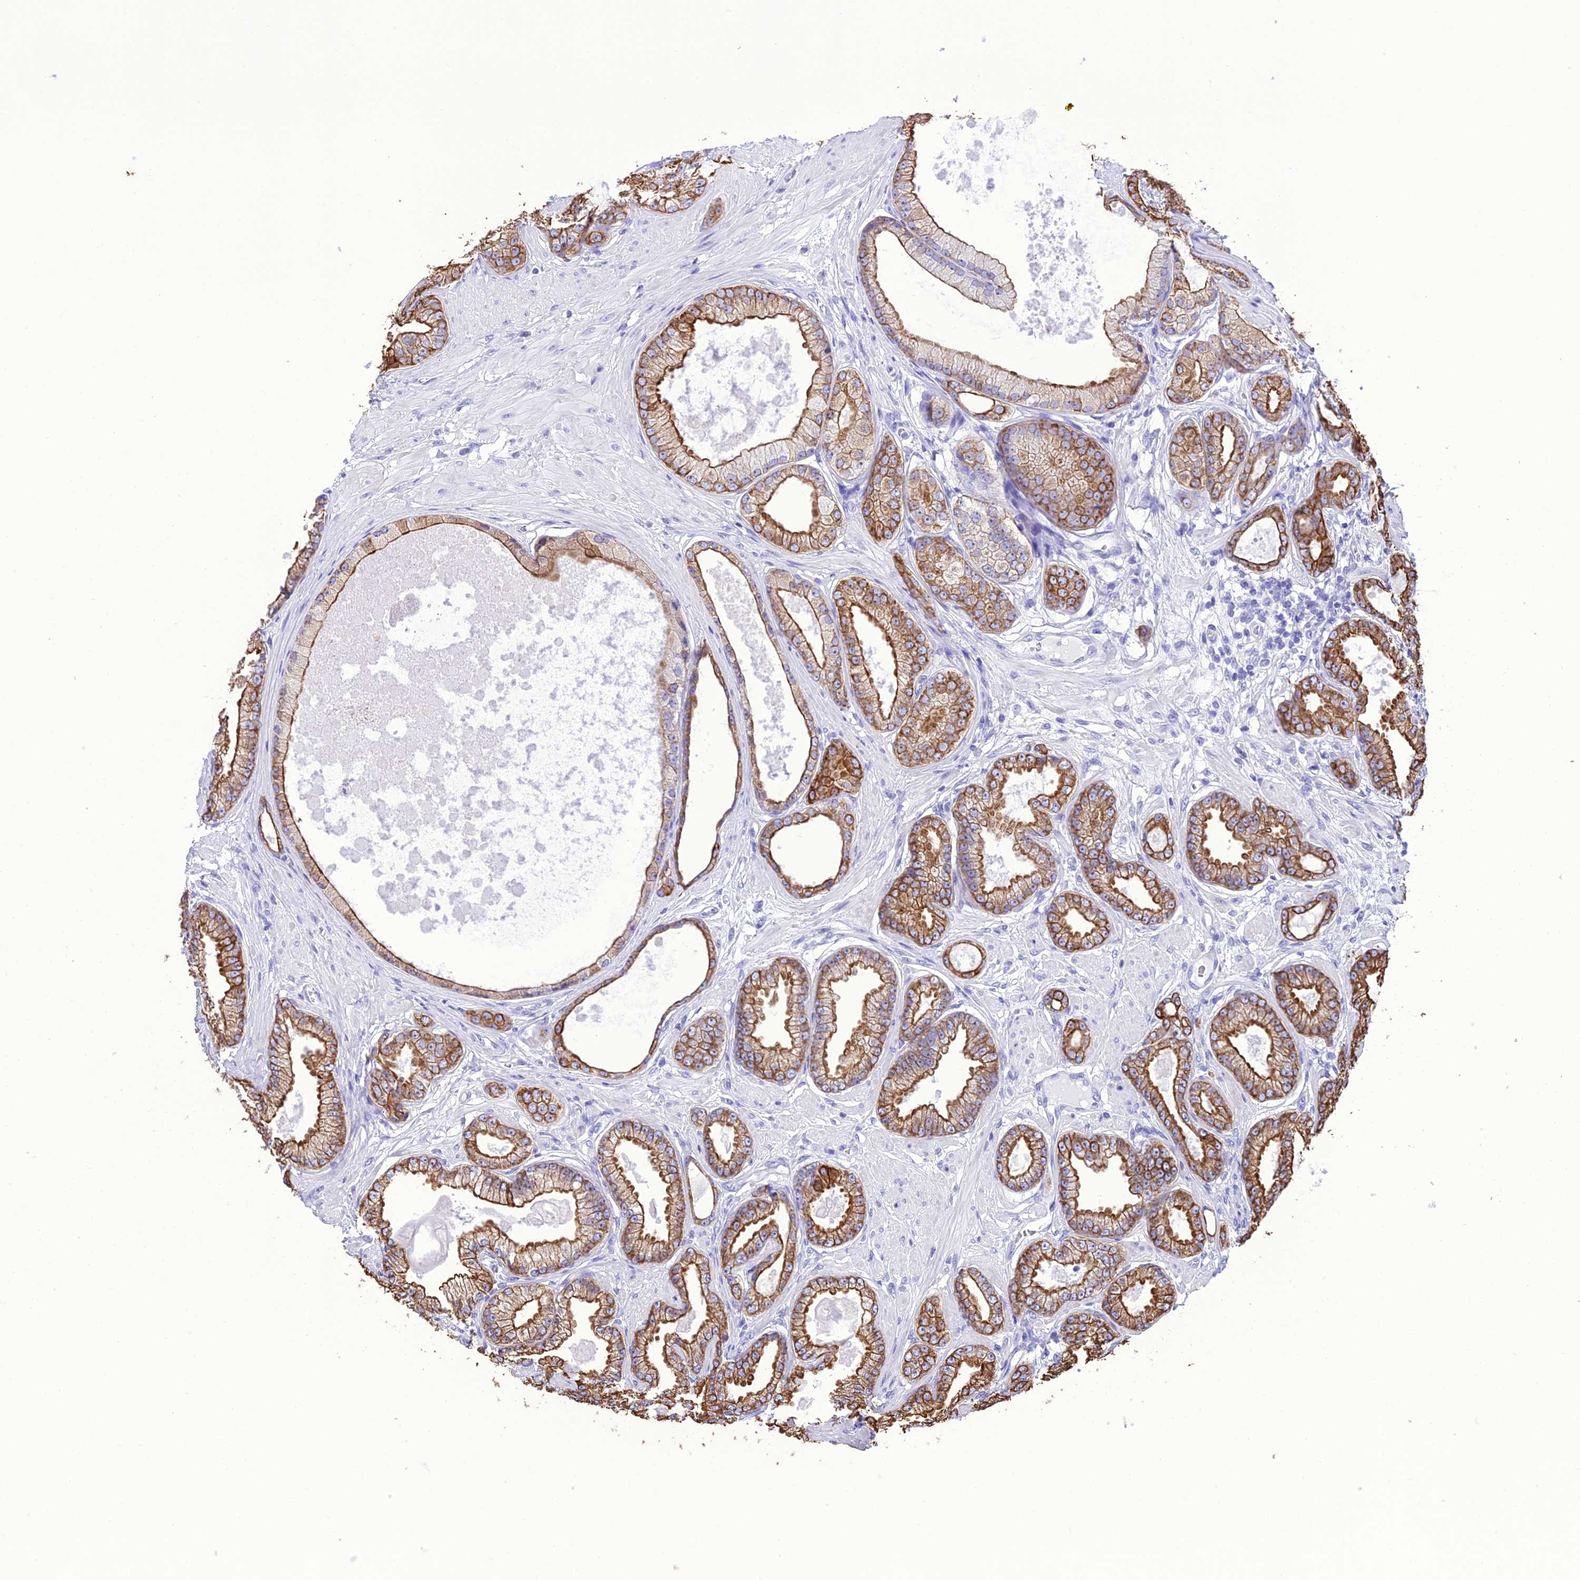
{"staining": {"intensity": "strong", "quantity": ">75%", "location": "cytoplasmic/membranous"}, "tissue": "prostate cancer", "cell_type": "Tumor cells", "image_type": "cancer", "snomed": [{"axis": "morphology", "description": "Adenocarcinoma, Low grade"}, {"axis": "topography", "description": "Prostate"}], "caption": "Prostate cancer (adenocarcinoma (low-grade)) stained with a protein marker demonstrates strong staining in tumor cells.", "gene": "VPS52", "patient": {"sex": "male", "age": 64}}